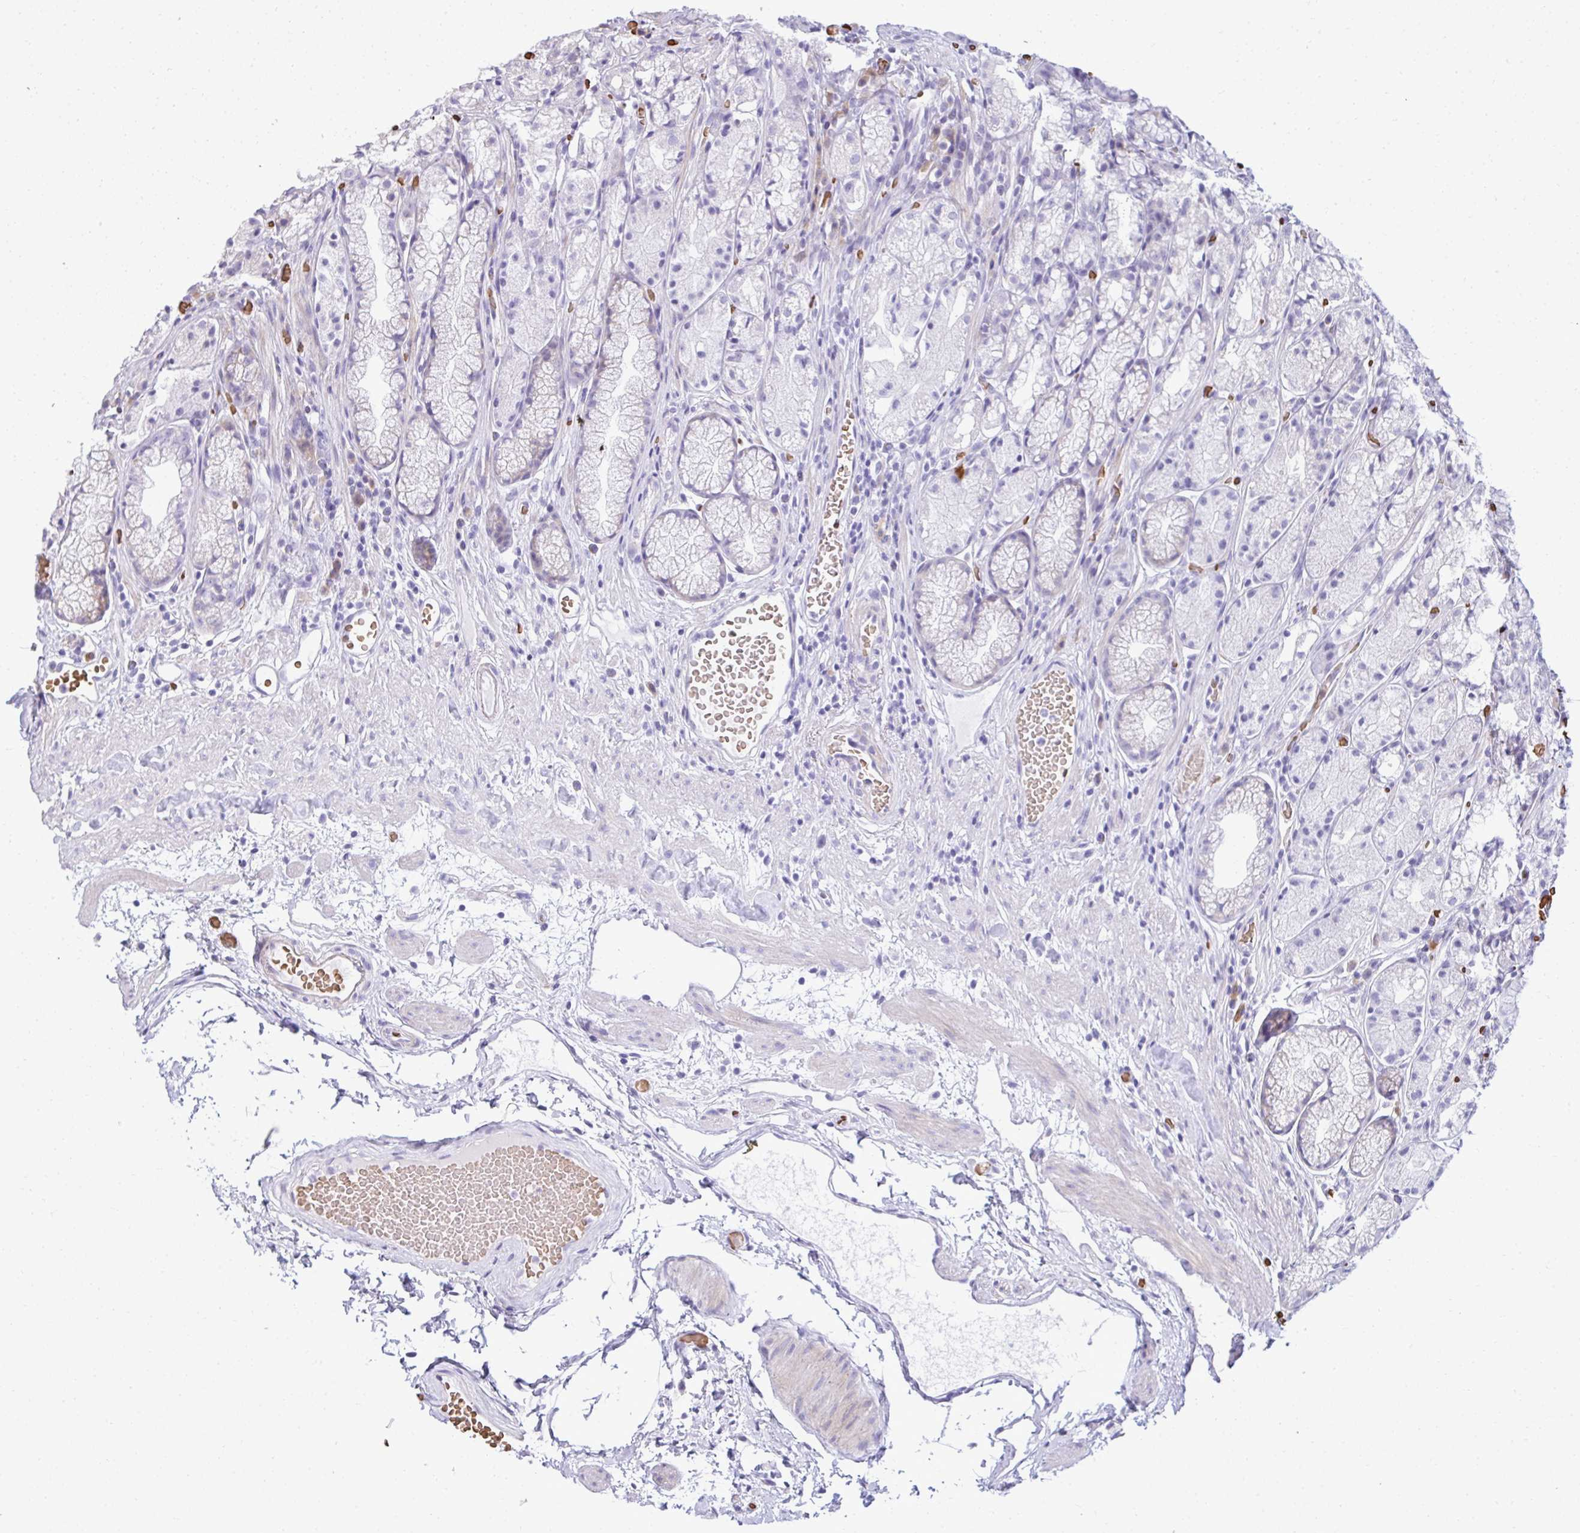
{"staining": {"intensity": "negative", "quantity": "none", "location": "none"}, "tissue": "stomach", "cell_type": "Glandular cells", "image_type": "normal", "snomed": [{"axis": "morphology", "description": "Normal tissue, NOS"}, {"axis": "topography", "description": "Smooth muscle"}, {"axis": "topography", "description": "Stomach"}], "caption": "This micrograph is of normal stomach stained with immunohistochemistry (IHC) to label a protein in brown with the nuclei are counter-stained blue. There is no positivity in glandular cells. (Brightfield microscopy of DAB (3,3'-diaminobenzidine) IHC at high magnification).", "gene": "FIBCD1", "patient": {"sex": "male", "age": 70}}